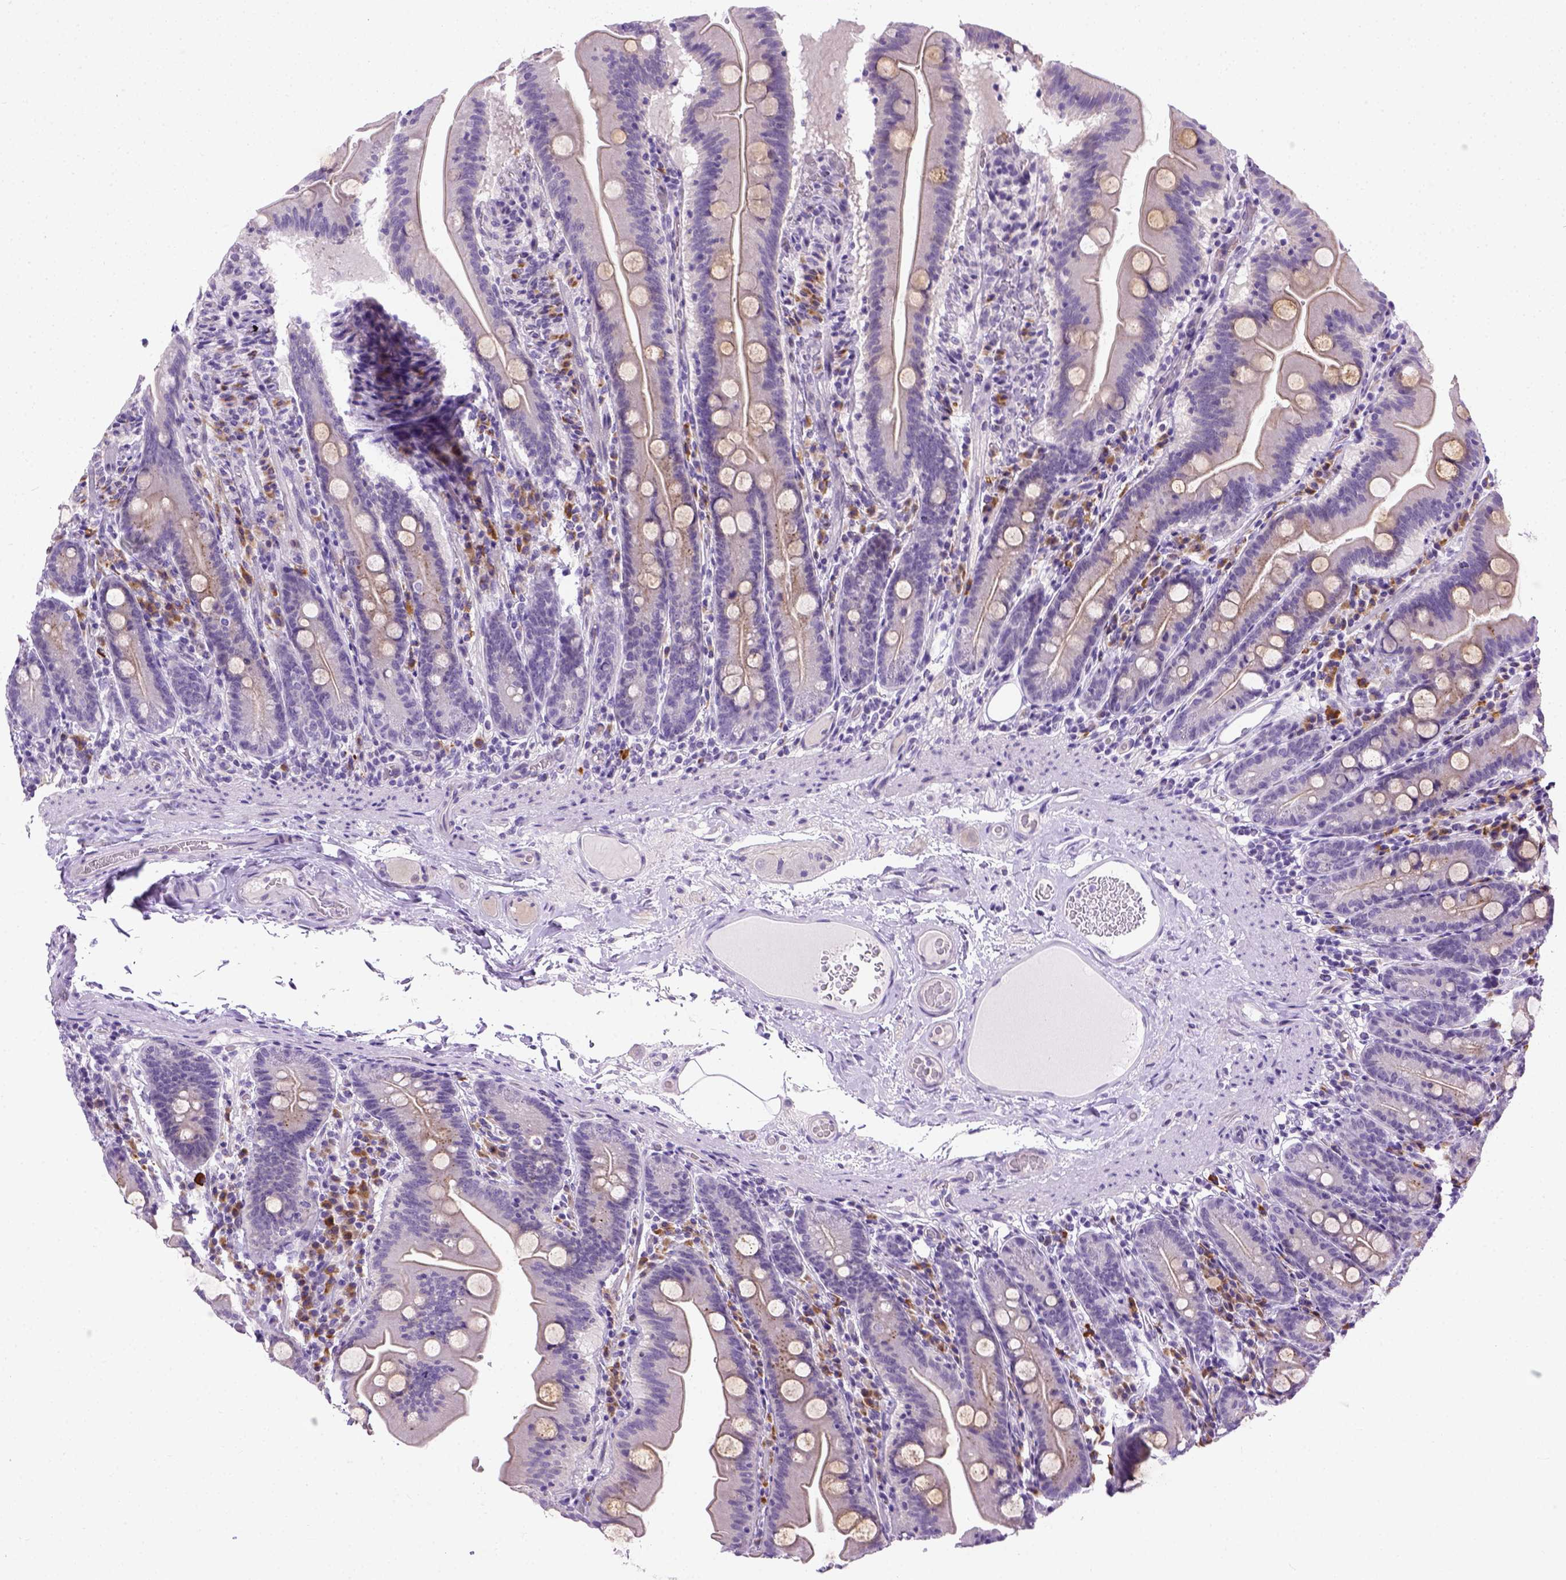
{"staining": {"intensity": "negative", "quantity": "none", "location": "none"}, "tissue": "small intestine", "cell_type": "Glandular cells", "image_type": "normal", "snomed": [{"axis": "morphology", "description": "Normal tissue, NOS"}, {"axis": "topography", "description": "Small intestine"}], "caption": "Glandular cells show no significant staining in benign small intestine. The staining was performed using DAB to visualize the protein expression in brown, while the nuclei were stained in blue with hematoxylin (Magnification: 20x).", "gene": "FAM184B", "patient": {"sex": "male", "age": 37}}